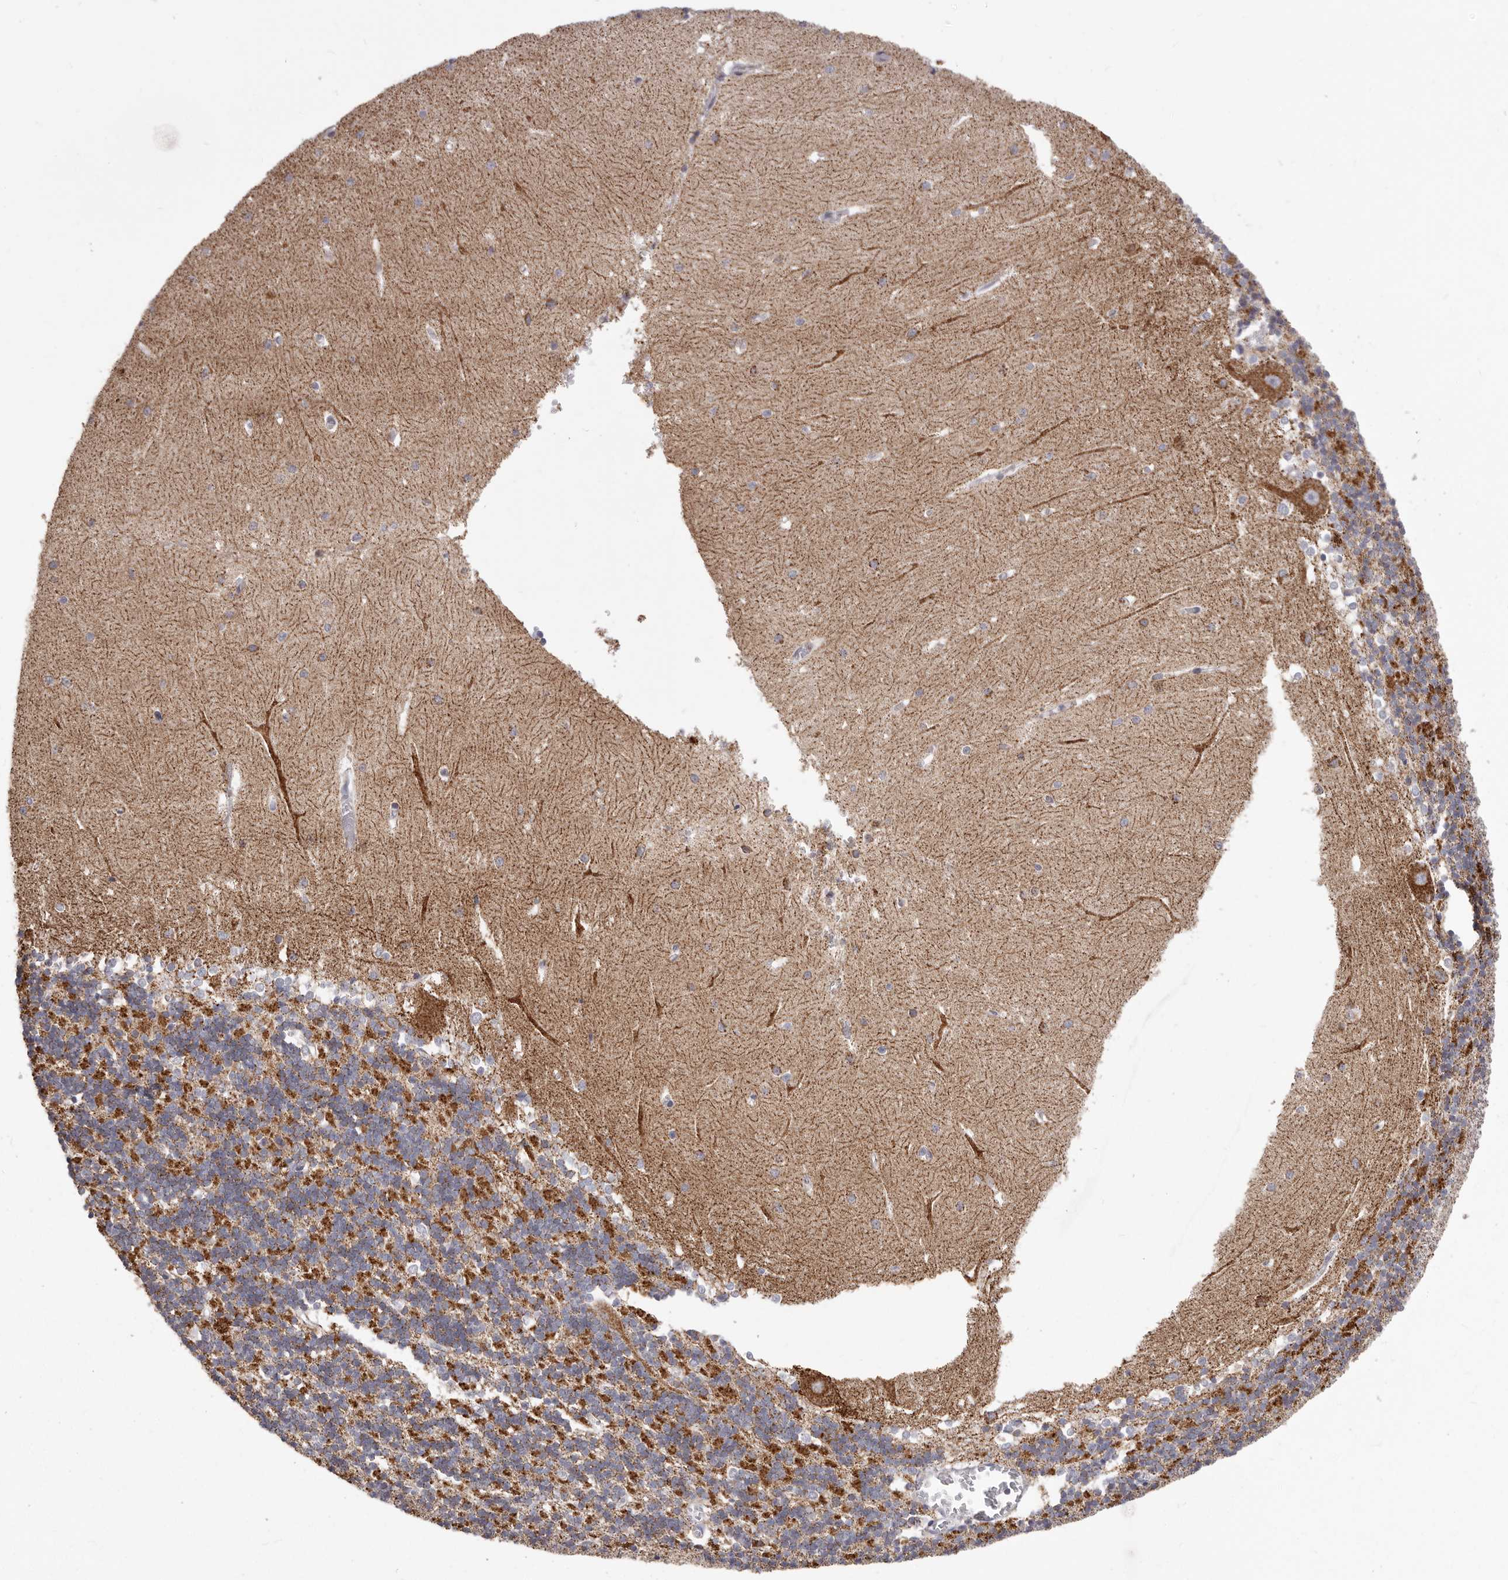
{"staining": {"intensity": "moderate", "quantity": ">75%", "location": "cytoplasmic/membranous"}, "tissue": "cerebellum", "cell_type": "Cells in granular layer", "image_type": "normal", "snomed": [{"axis": "morphology", "description": "Normal tissue, NOS"}, {"axis": "topography", "description": "Cerebellum"}], "caption": "Unremarkable cerebellum demonstrates moderate cytoplasmic/membranous positivity in approximately >75% of cells in granular layer.", "gene": "PRMT2", "patient": {"sex": "male", "age": 37}}